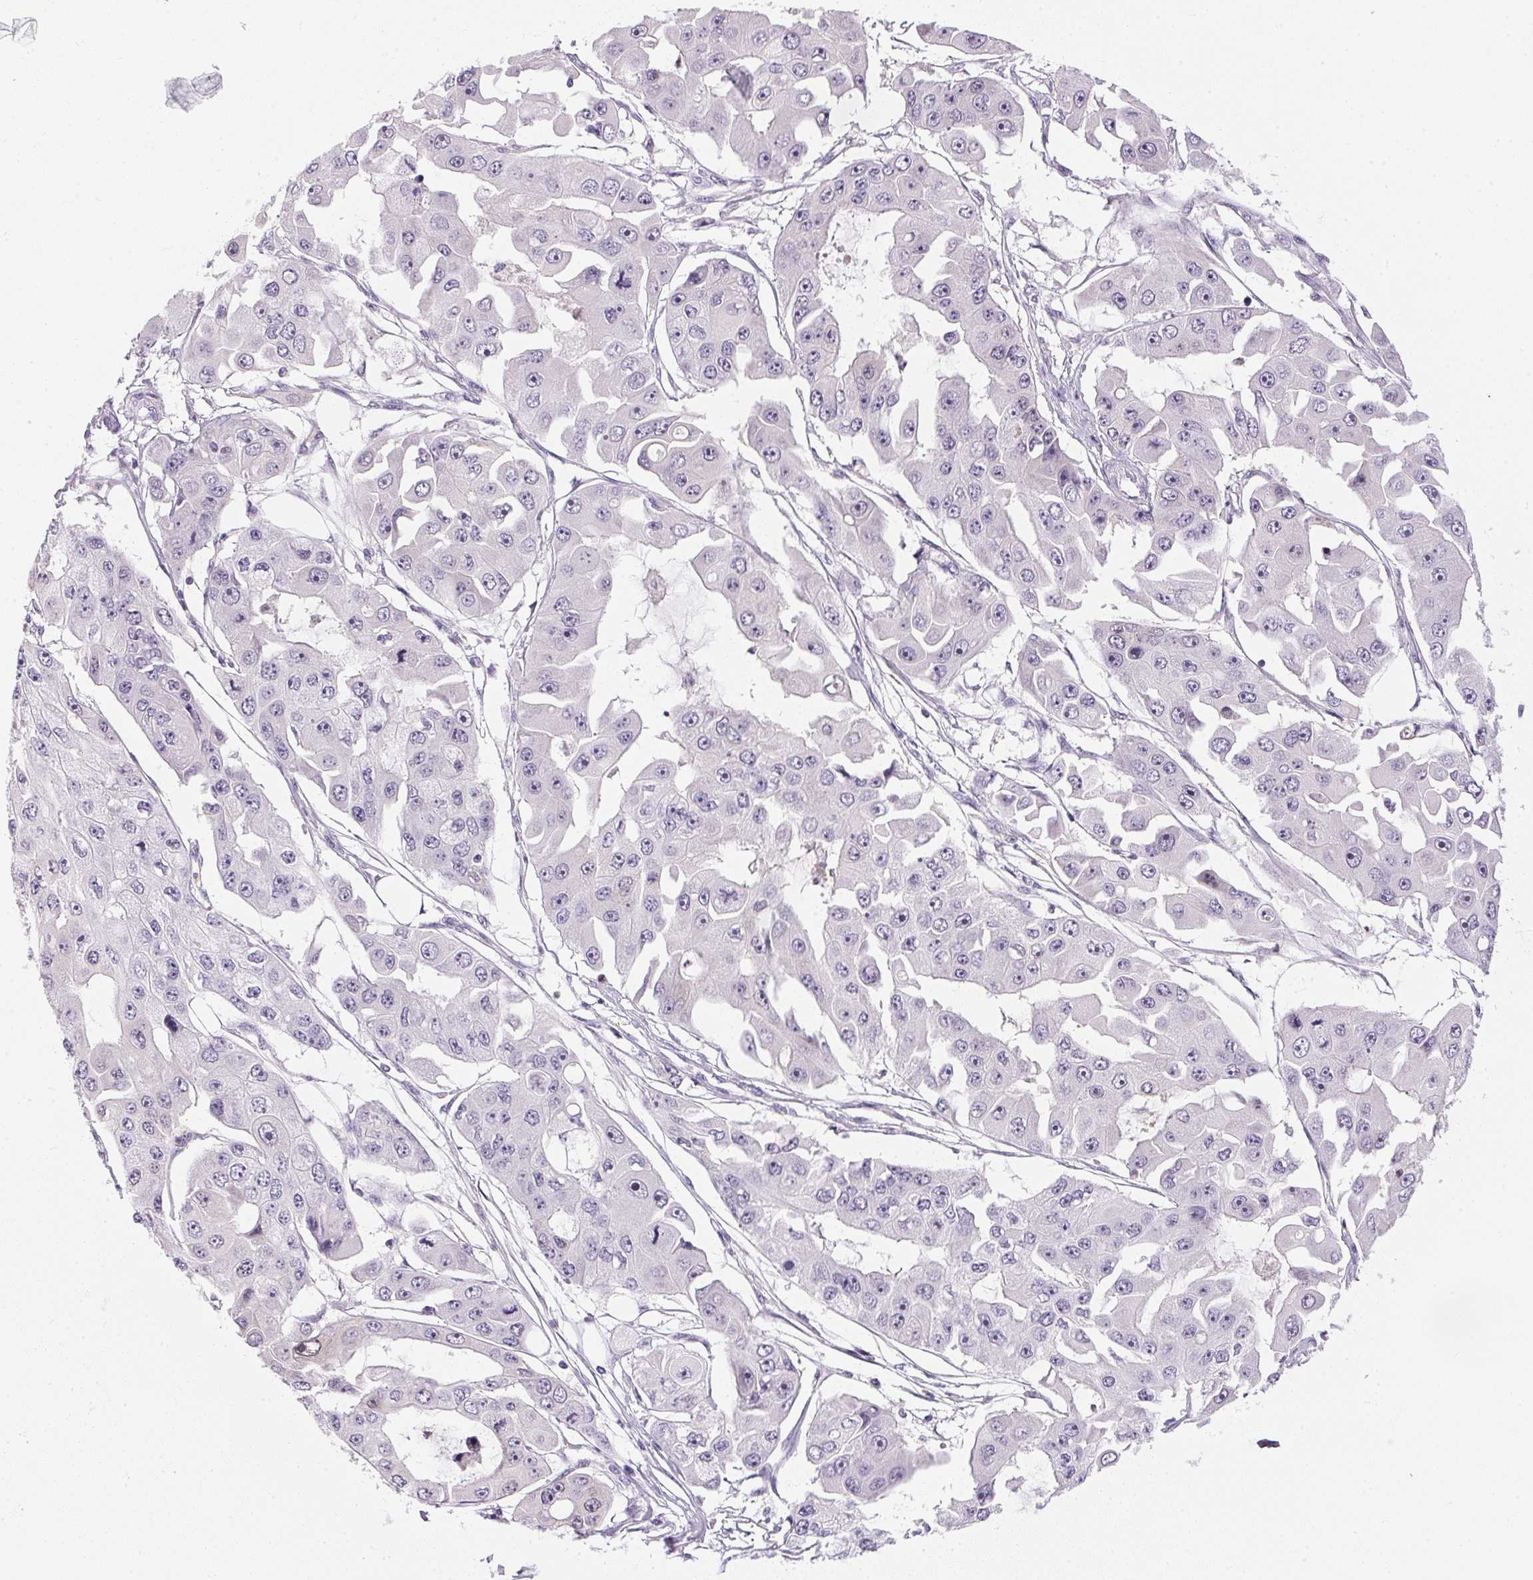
{"staining": {"intensity": "negative", "quantity": "none", "location": "none"}, "tissue": "ovarian cancer", "cell_type": "Tumor cells", "image_type": "cancer", "snomed": [{"axis": "morphology", "description": "Cystadenocarcinoma, serous, NOS"}, {"axis": "topography", "description": "Ovary"}], "caption": "A photomicrograph of ovarian serous cystadenocarcinoma stained for a protein exhibits no brown staining in tumor cells.", "gene": "ECPAS", "patient": {"sex": "female", "age": 56}}